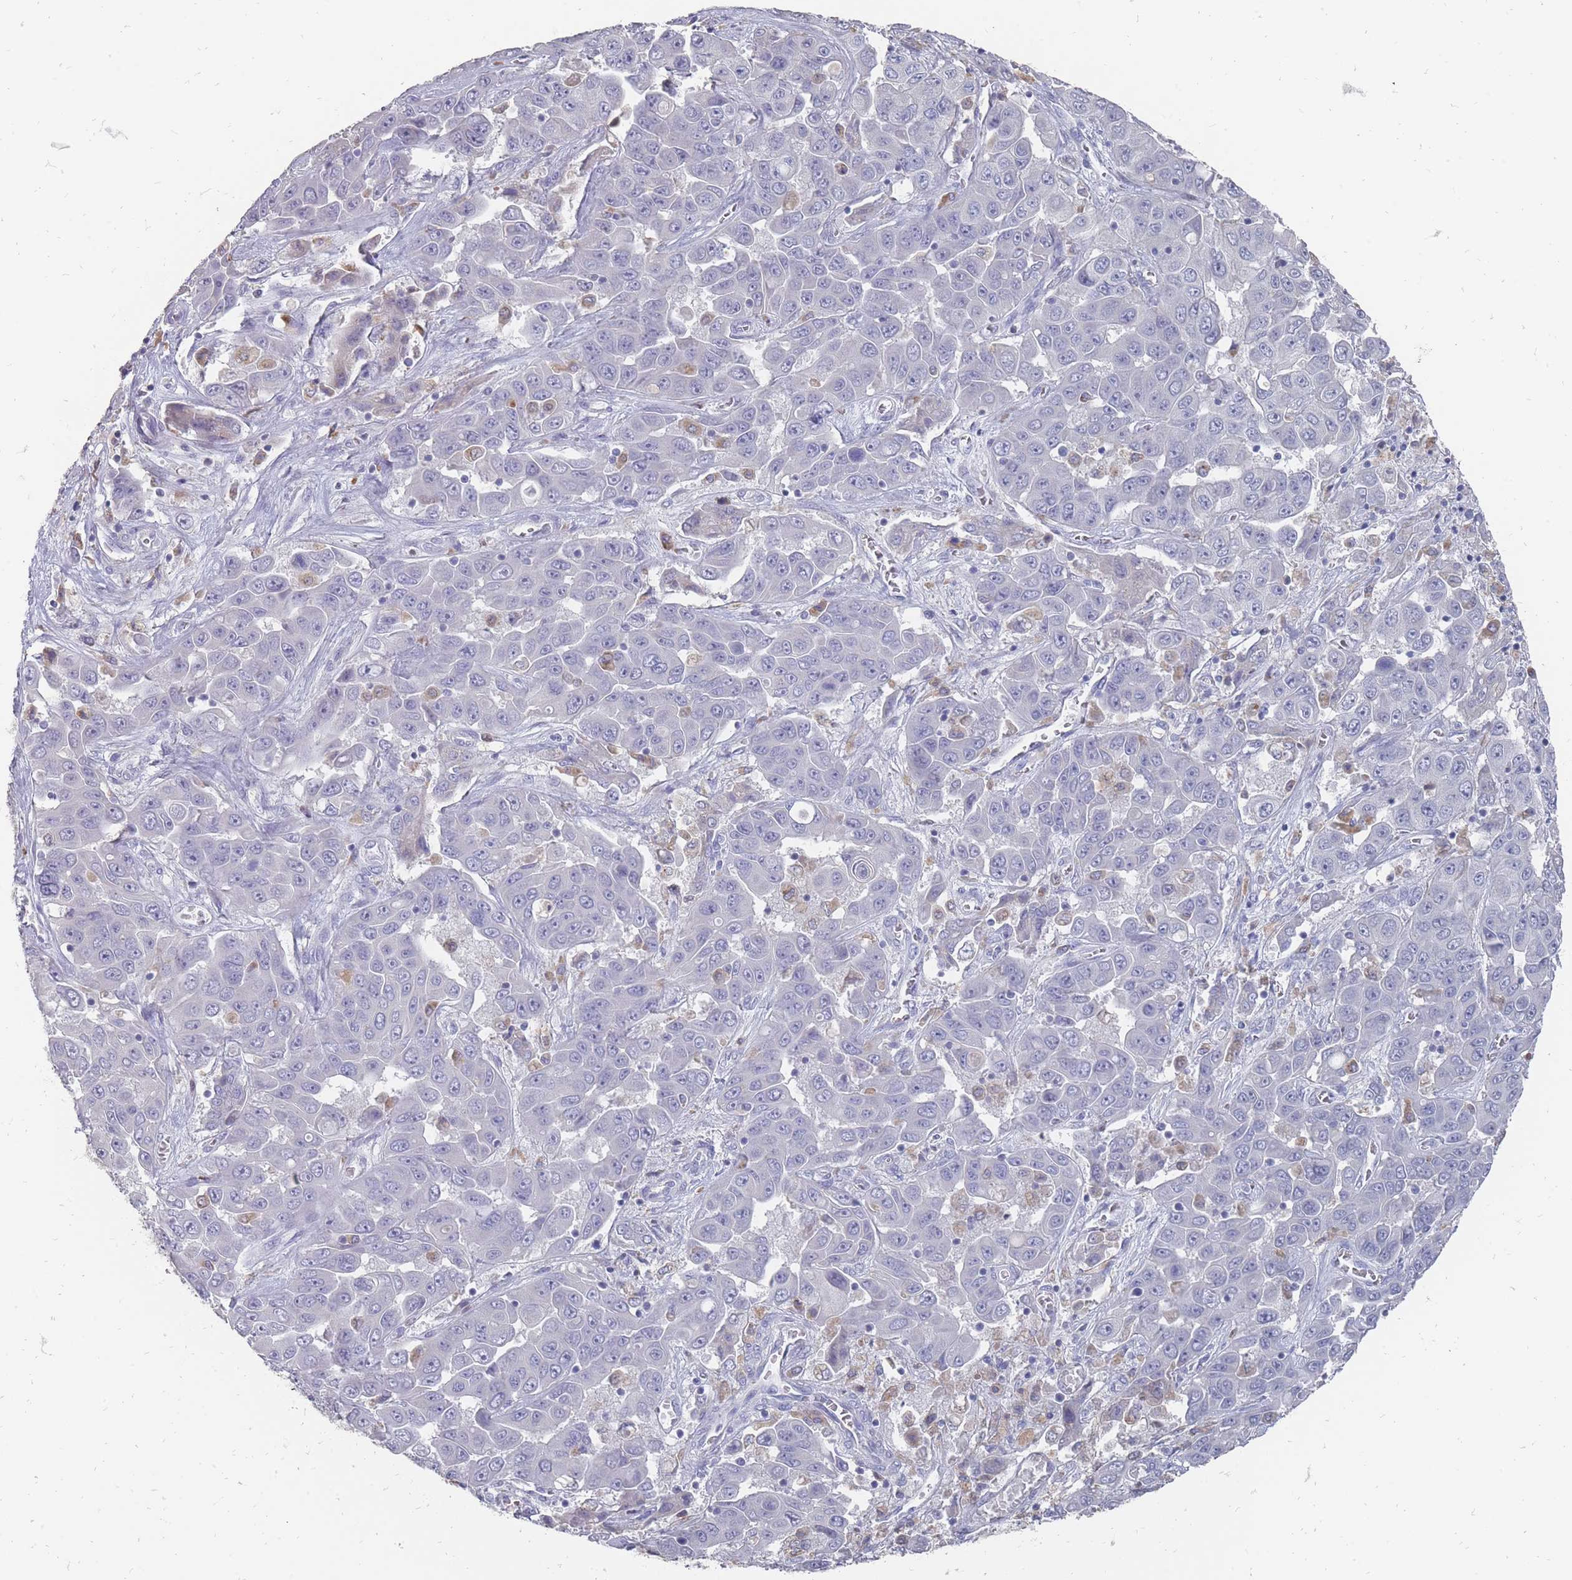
{"staining": {"intensity": "negative", "quantity": "none", "location": "none"}, "tissue": "liver cancer", "cell_type": "Tumor cells", "image_type": "cancer", "snomed": [{"axis": "morphology", "description": "Cholangiocarcinoma"}, {"axis": "topography", "description": "Liver"}], "caption": "IHC micrograph of neoplastic tissue: liver cancer (cholangiocarcinoma) stained with DAB reveals no significant protein expression in tumor cells.", "gene": "OTULINL", "patient": {"sex": "female", "age": 52}}